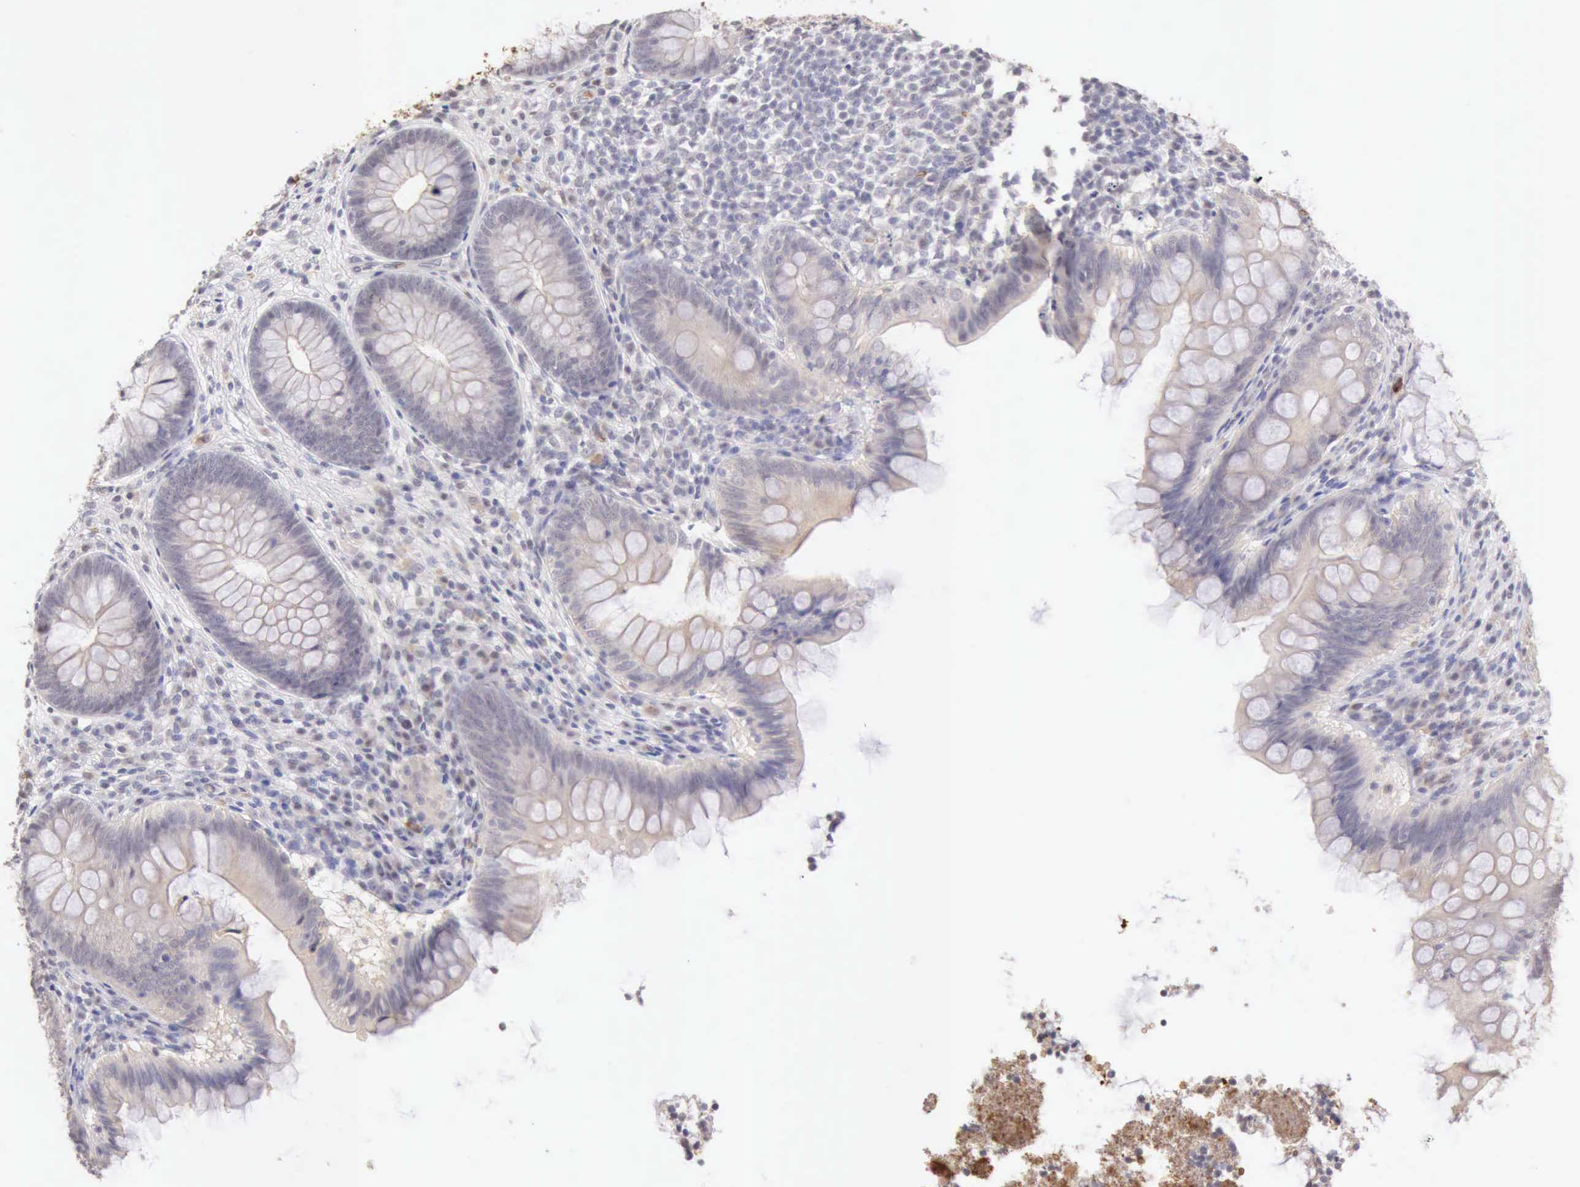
{"staining": {"intensity": "weak", "quantity": "<25%", "location": "cytoplasmic/membranous"}, "tissue": "appendix", "cell_type": "Glandular cells", "image_type": "normal", "snomed": [{"axis": "morphology", "description": "Normal tissue, NOS"}, {"axis": "topography", "description": "Appendix"}], "caption": "This is a photomicrograph of IHC staining of normal appendix, which shows no staining in glandular cells. (Immunohistochemistry (ihc), brightfield microscopy, high magnification).", "gene": "CFI", "patient": {"sex": "female", "age": 66}}